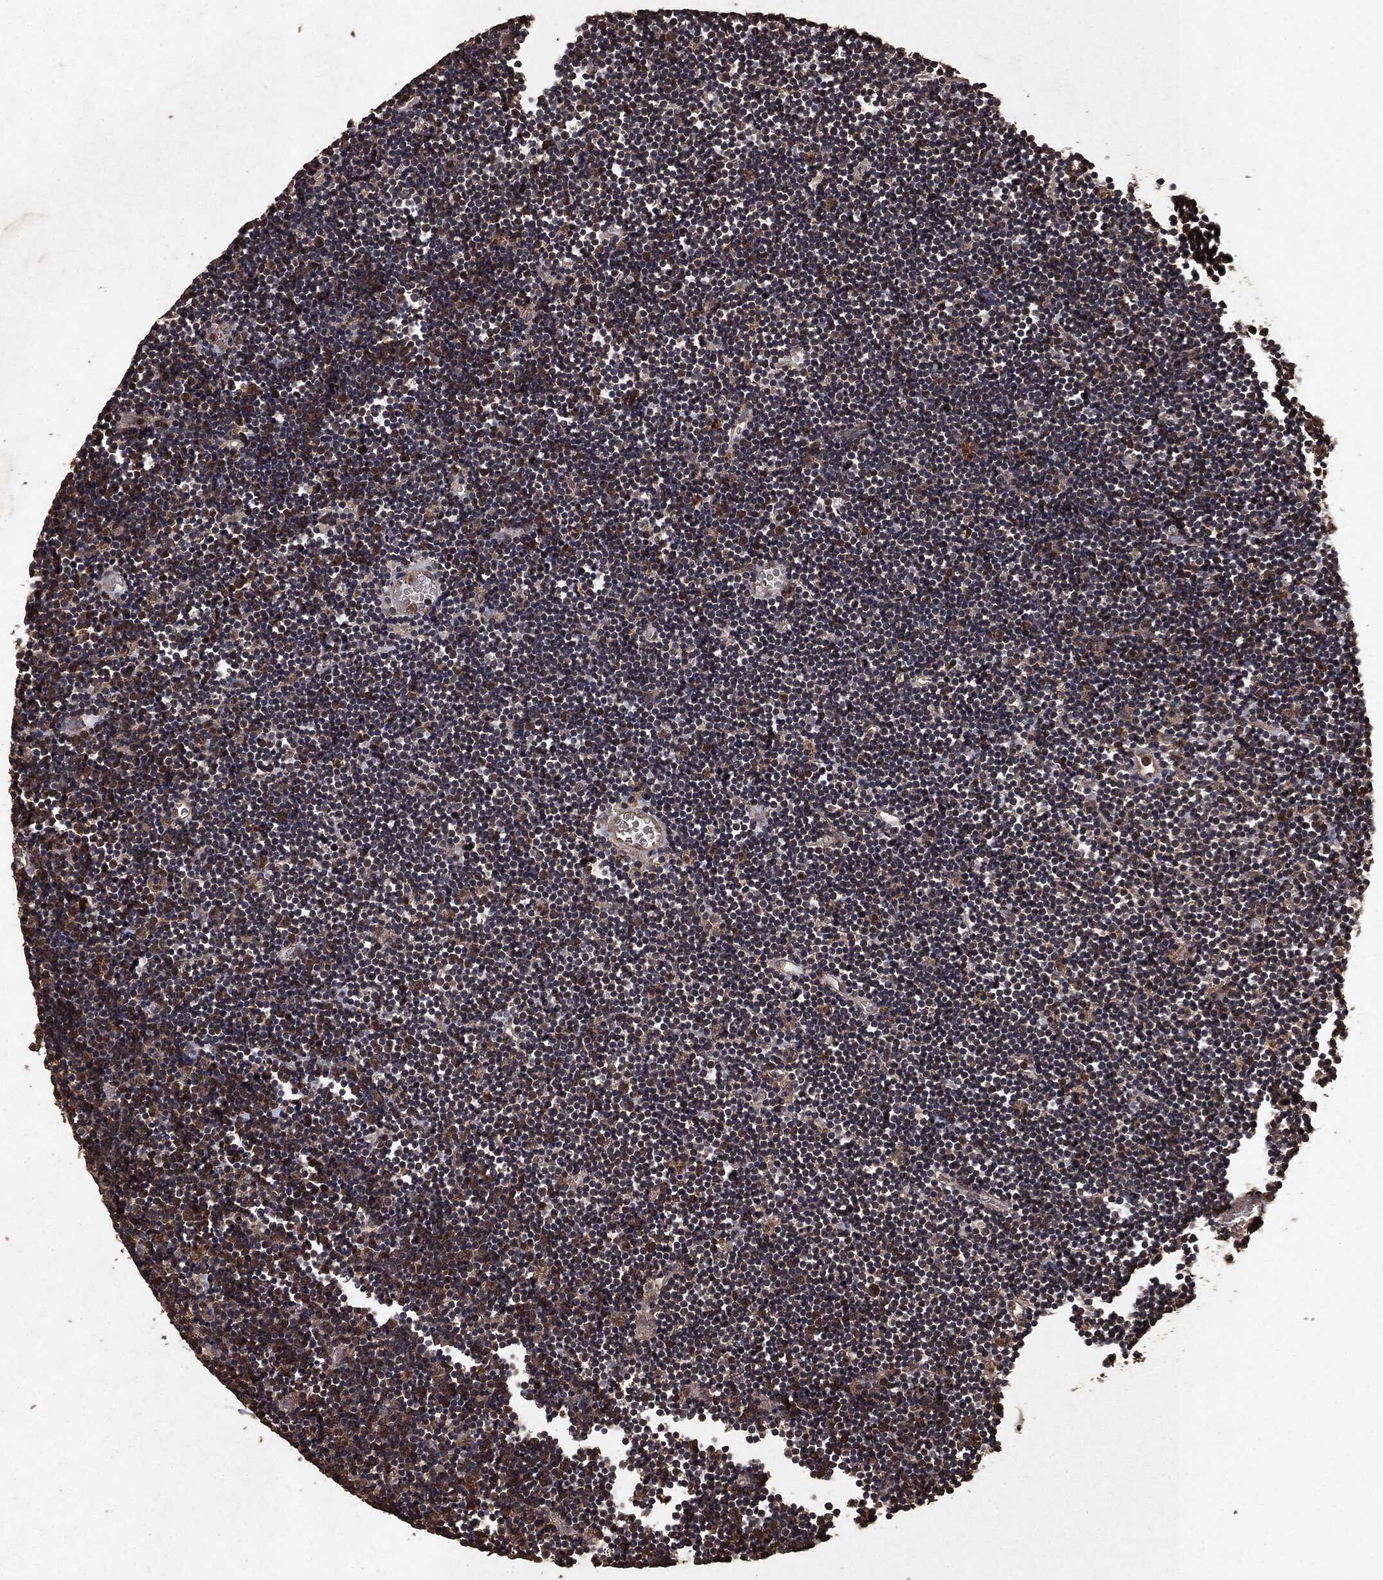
{"staining": {"intensity": "negative", "quantity": "none", "location": "none"}, "tissue": "lymphoma", "cell_type": "Tumor cells", "image_type": "cancer", "snomed": [{"axis": "morphology", "description": "Malignant lymphoma, non-Hodgkin's type, Low grade"}, {"axis": "topography", "description": "Brain"}], "caption": "Human lymphoma stained for a protein using immunohistochemistry displays no positivity in tumor cells.", "gene": "NME1", "patient": {"sex": "female", "age": 66}}